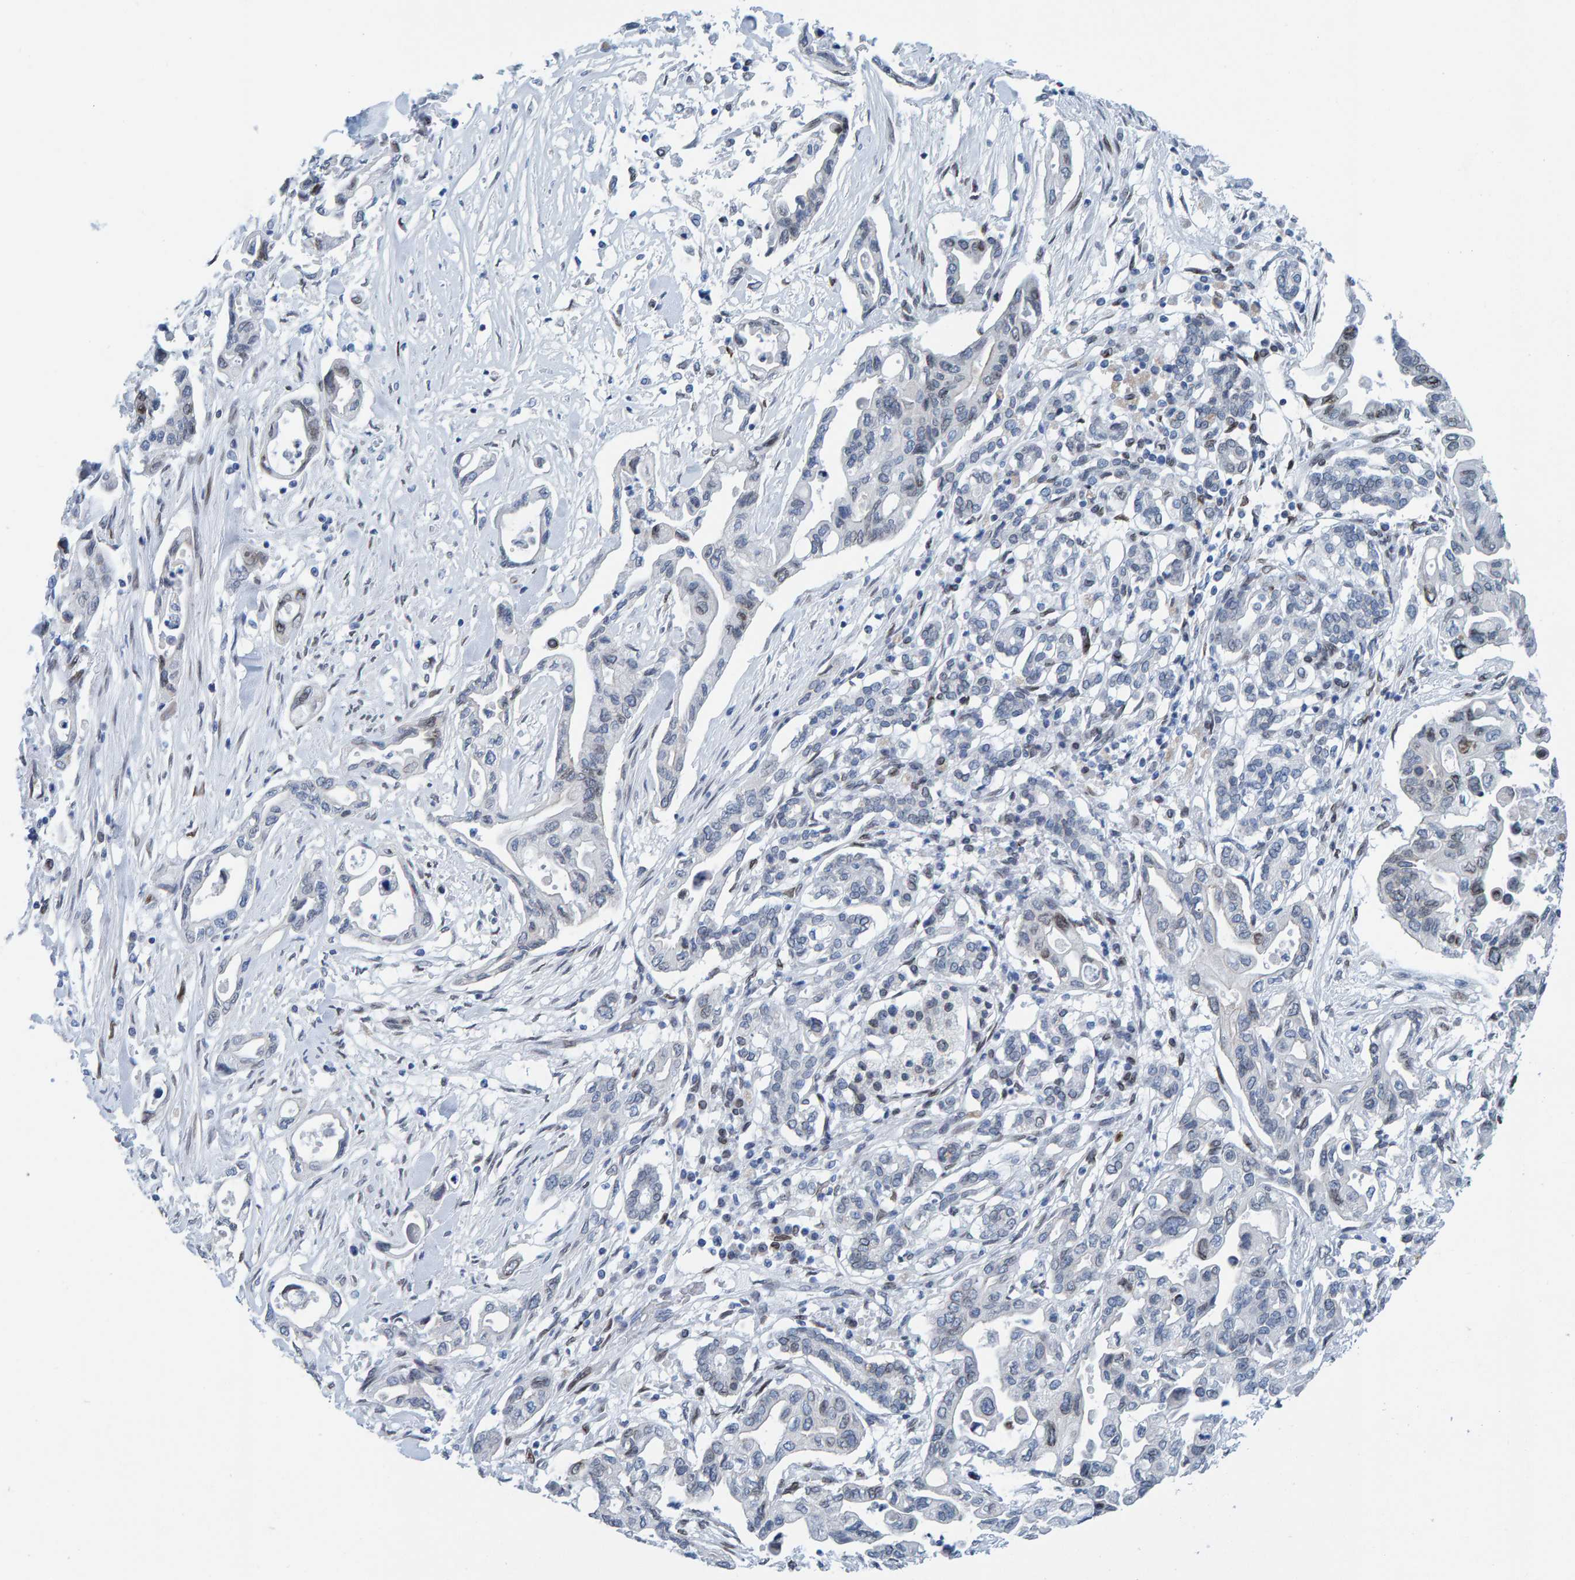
{"staining": {"intensity": "moderate", "quantity": "<25%", "location": "cytoplasmic/membranous,nuclear"}, "tissue": "pancreatic cancer", "cell_type": "Tumor cells", "image_type": "cancer", "snomed": [{"axis": "morphology", "description": "Adenocarcinoma, NOS"}, {"axis": "topography", "description": "Pancreas"}], "caption": "An immunohistochemistry (IHC) photomicrograph of neoplastic tissue is shown. Protein staining in brown highlights moderate cytoplasmic/membranous and nuclear positivity in pancreatic cancer (adenocarcinoma) within tumor cells.", "gene": "LMNB2", "patient": {"sex": "female", "age": 57}}